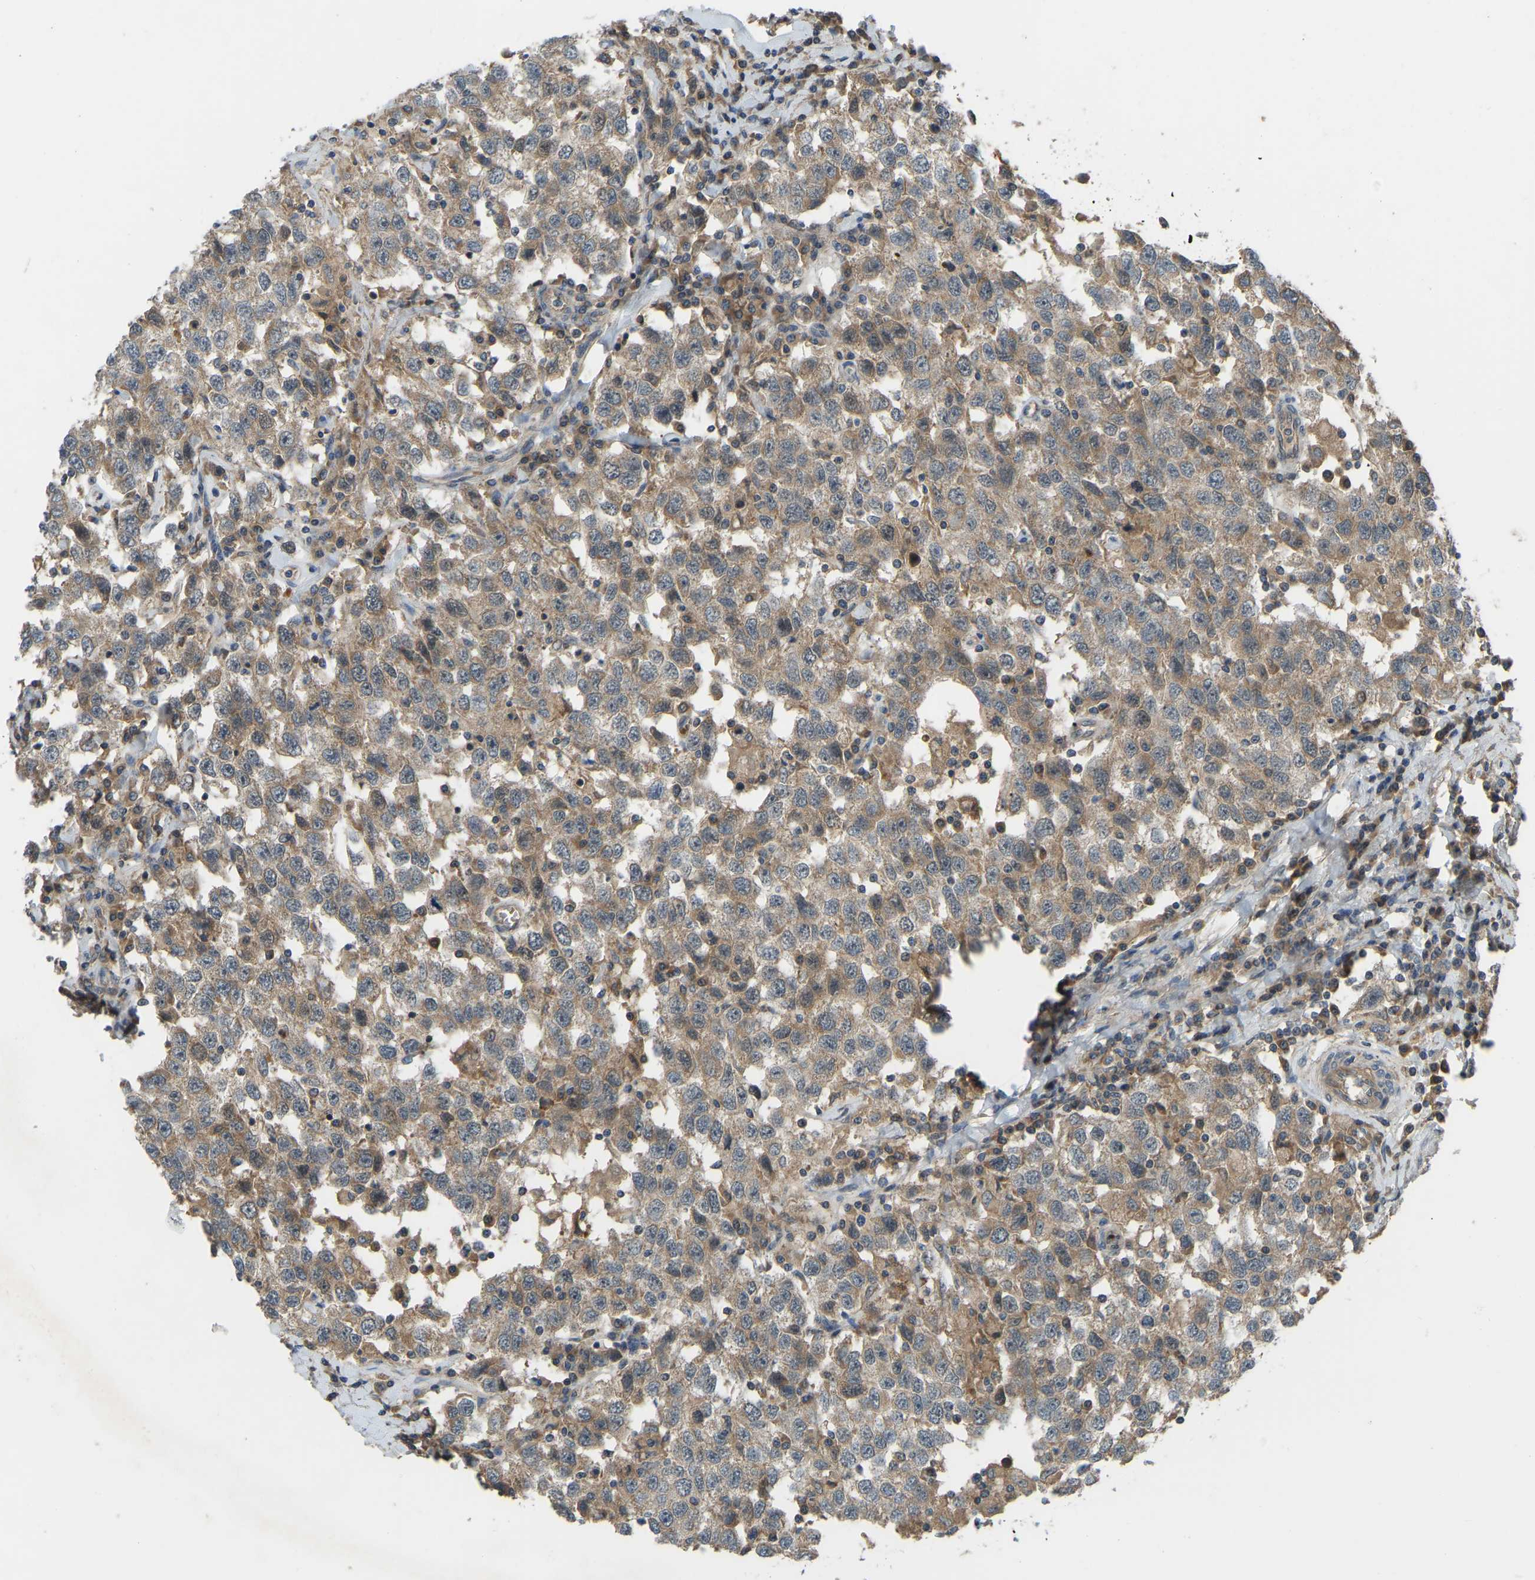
{"staining": {"intensity": "moderate", "quantity": ">75%", "location": "cytoplasmic/membranous"}, "tissue": "testis cancer", "cell_type": "Tumor cells", "image_type": "cancer", "snomed": [{"axis": "morphology", "description": "Seminoma, NOS"}, {"axis": "topography", "description": "Testis"}], "caption": "This image shows testis cancer stained with IHC to label a protein in brown. The cytoplasmic/membranous of tumor cells show moderate positivity for the protein. Nuclei are counter-stained blue.", "gene": "ZNF71", "patient": {"sex": "male", "age": 41}}